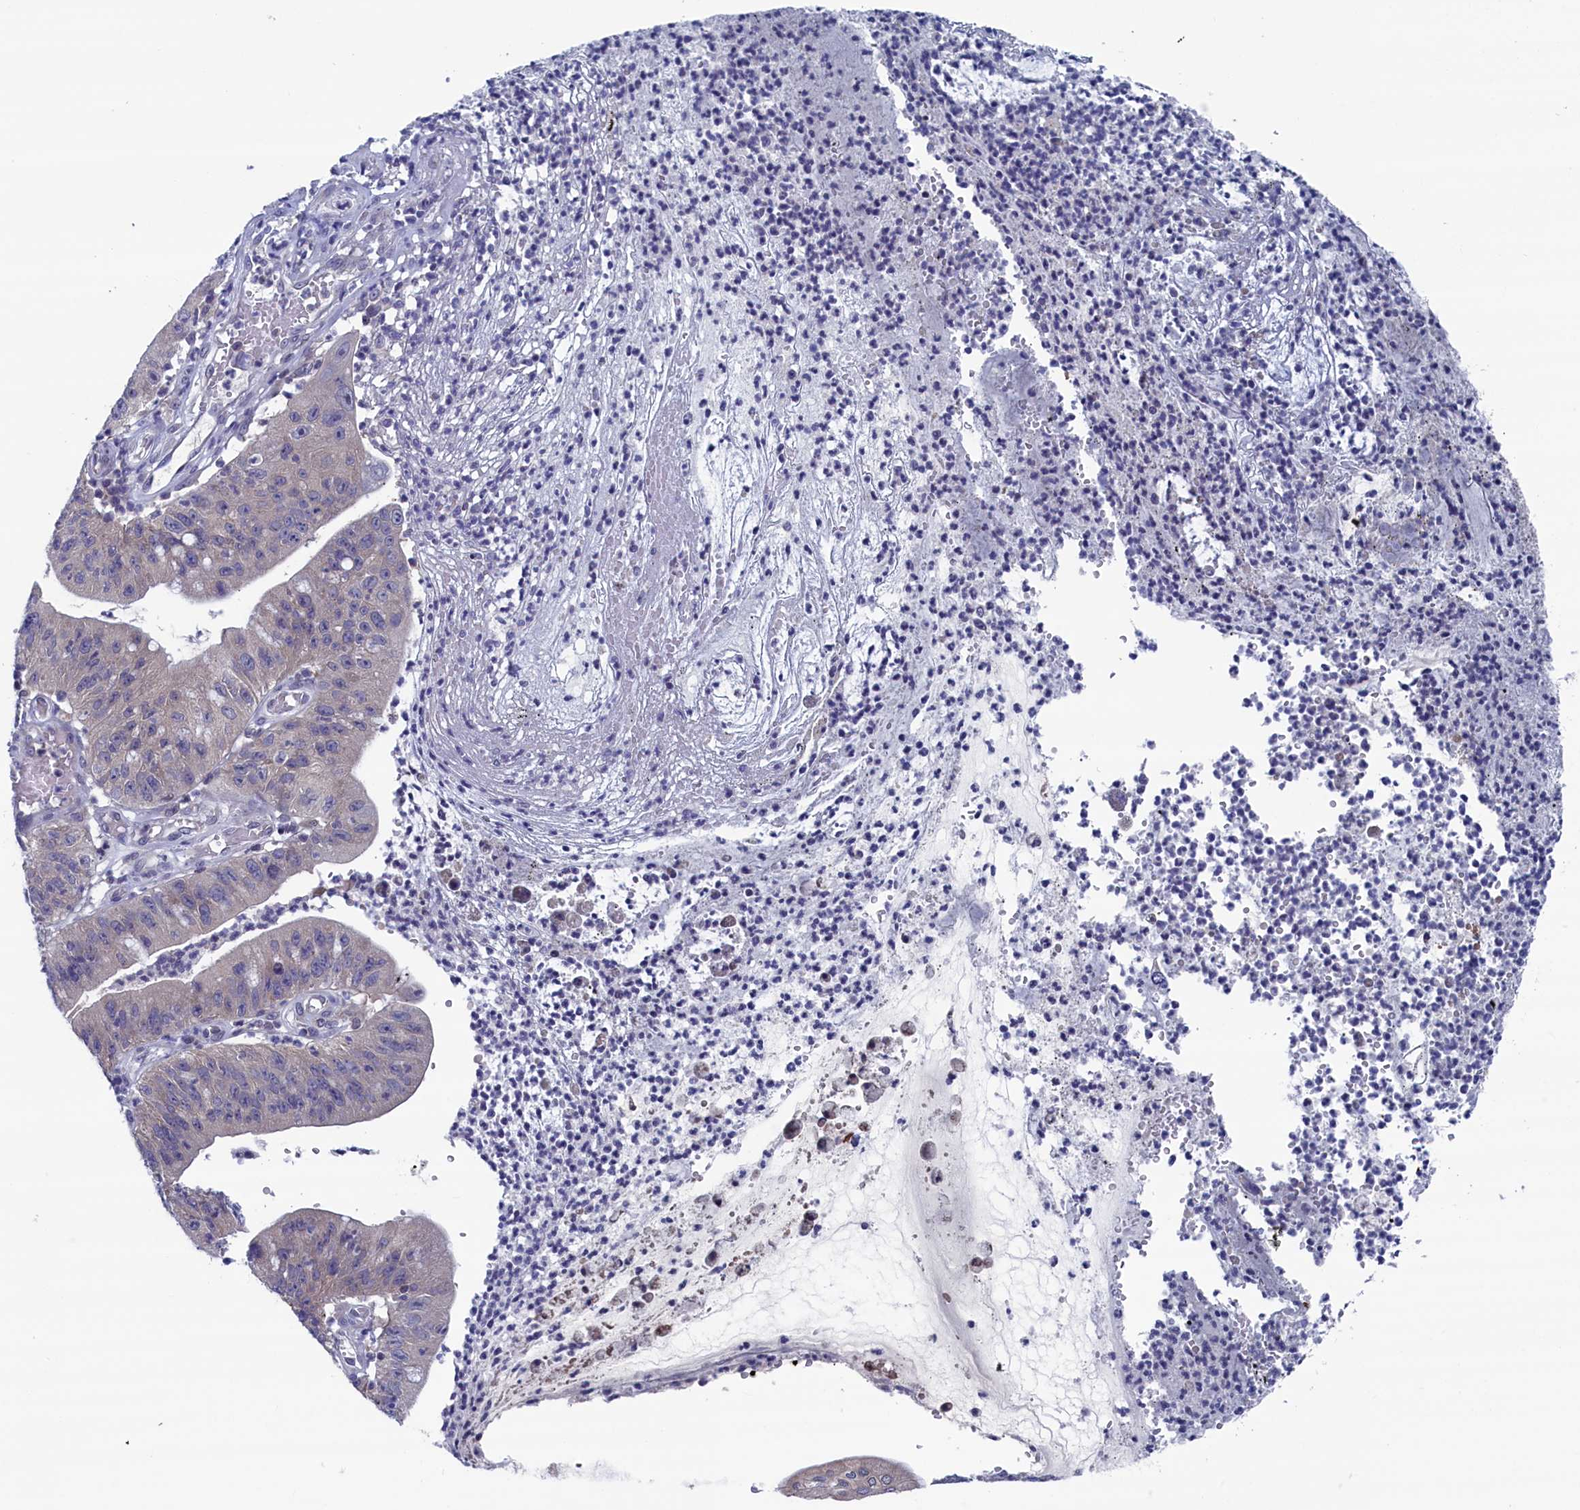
{"staining": {"intensity": "weak", "quantity": "<25%", "location": "cytoplasmic/membranous"}, "tissue": "stomach cancer", "cell_type": "Tumor cells", "image_type": "cancer", "snomed": [{"axis": "morphology", "description": "Adenocarcinoma, NOS"}, {"axis": "topography", "description": "Stomach"}], "caption": "High power microscopy image of an immunohistochemistry (IHC) micrograph of stomach adenocarcinoma, revealing no significant positivity in tumor cells.", "gene": "SPATA13", "patient": {"sex": "male", "age": 59}}